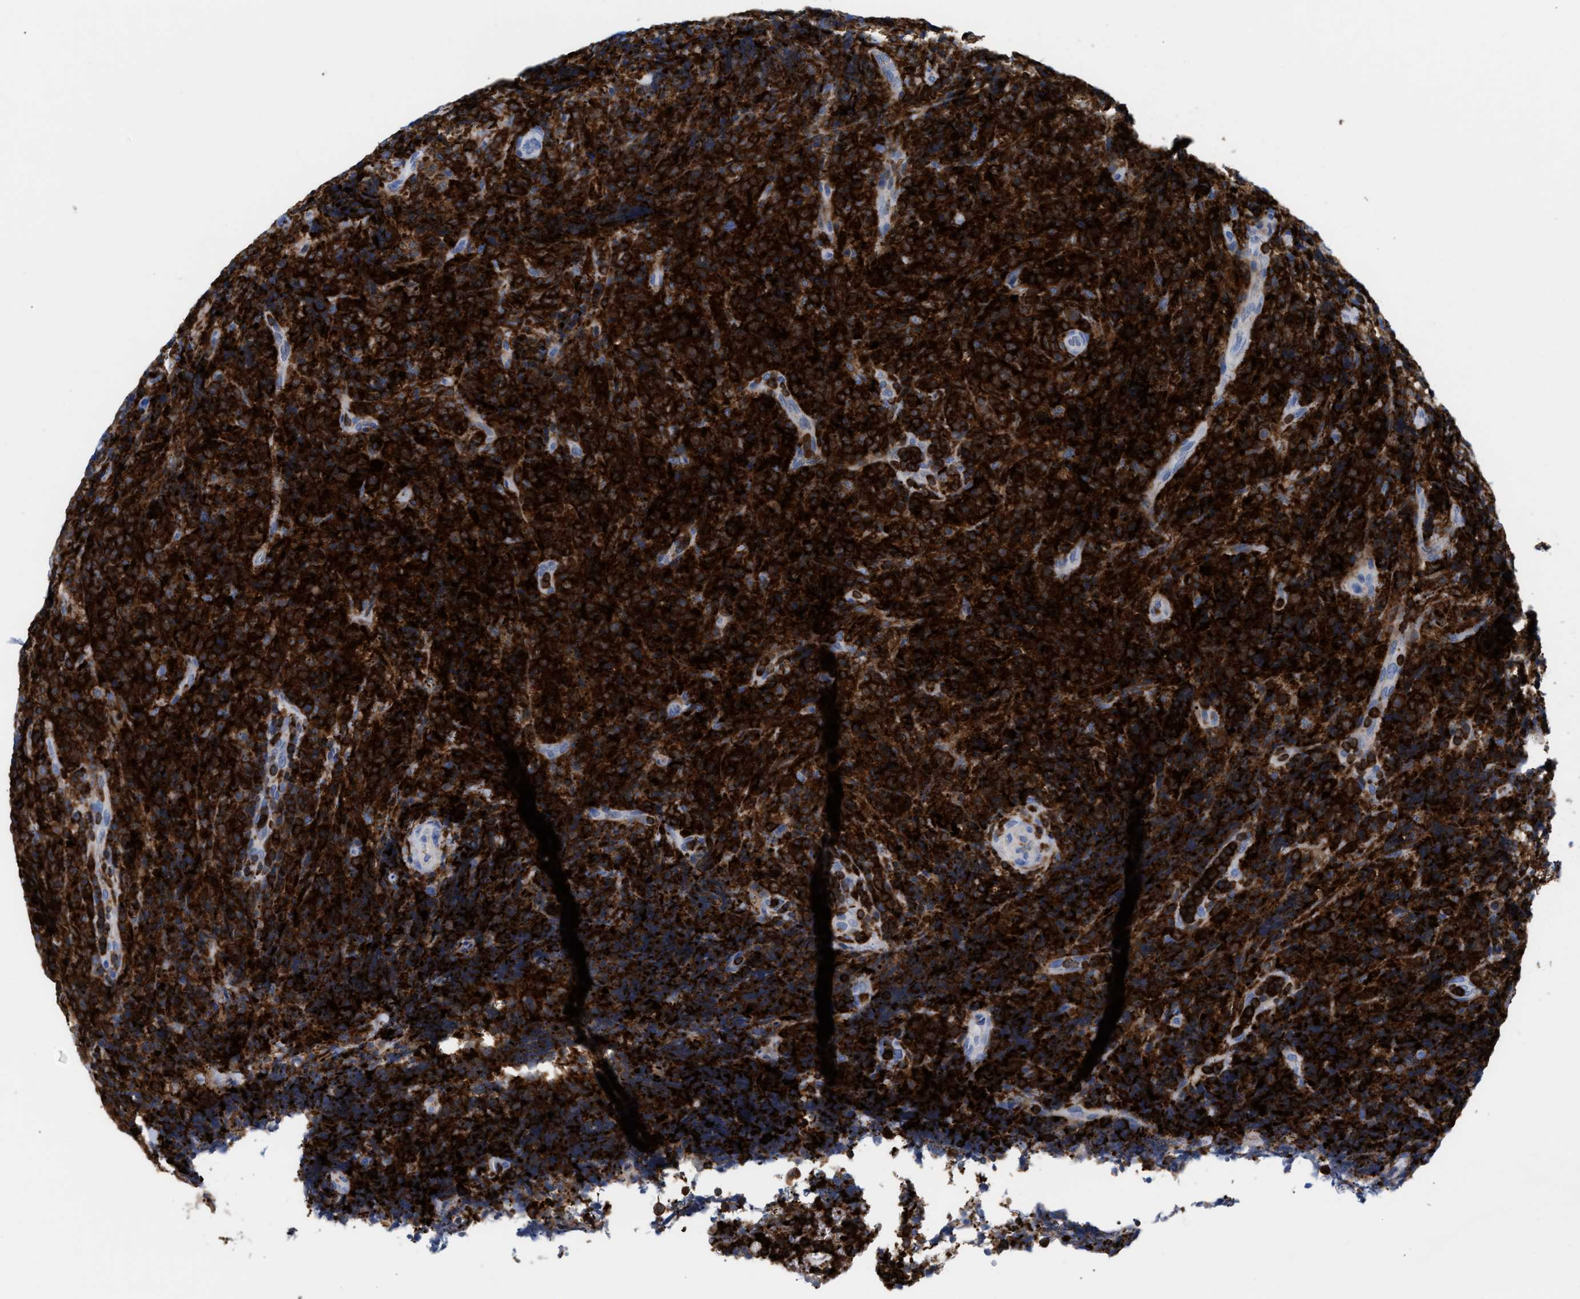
{"staining": {"intensity": "strong", "quantity": ">75%", "location": "cytoplasmic/membranous"}, "tissue": "lymphoma", "cell_type": "Tumor cells", "image_type": "cancer", "snomed": [{"axis": "morphology", "description": "Malignant lymphoma, non-Hodgkin's type, High grade"}, {"axis": "topography", "description": "Tonsil"}], "caption": "The photomicrograph displays staining of malignant lymphoma, non-Hodgkin's type (high-grade), revealing strong cytoplasmic/membranous protein staining (brown color) within tumor cells.", "gene": "LCP1", "patient": {"sex": "female", "age": 36}}